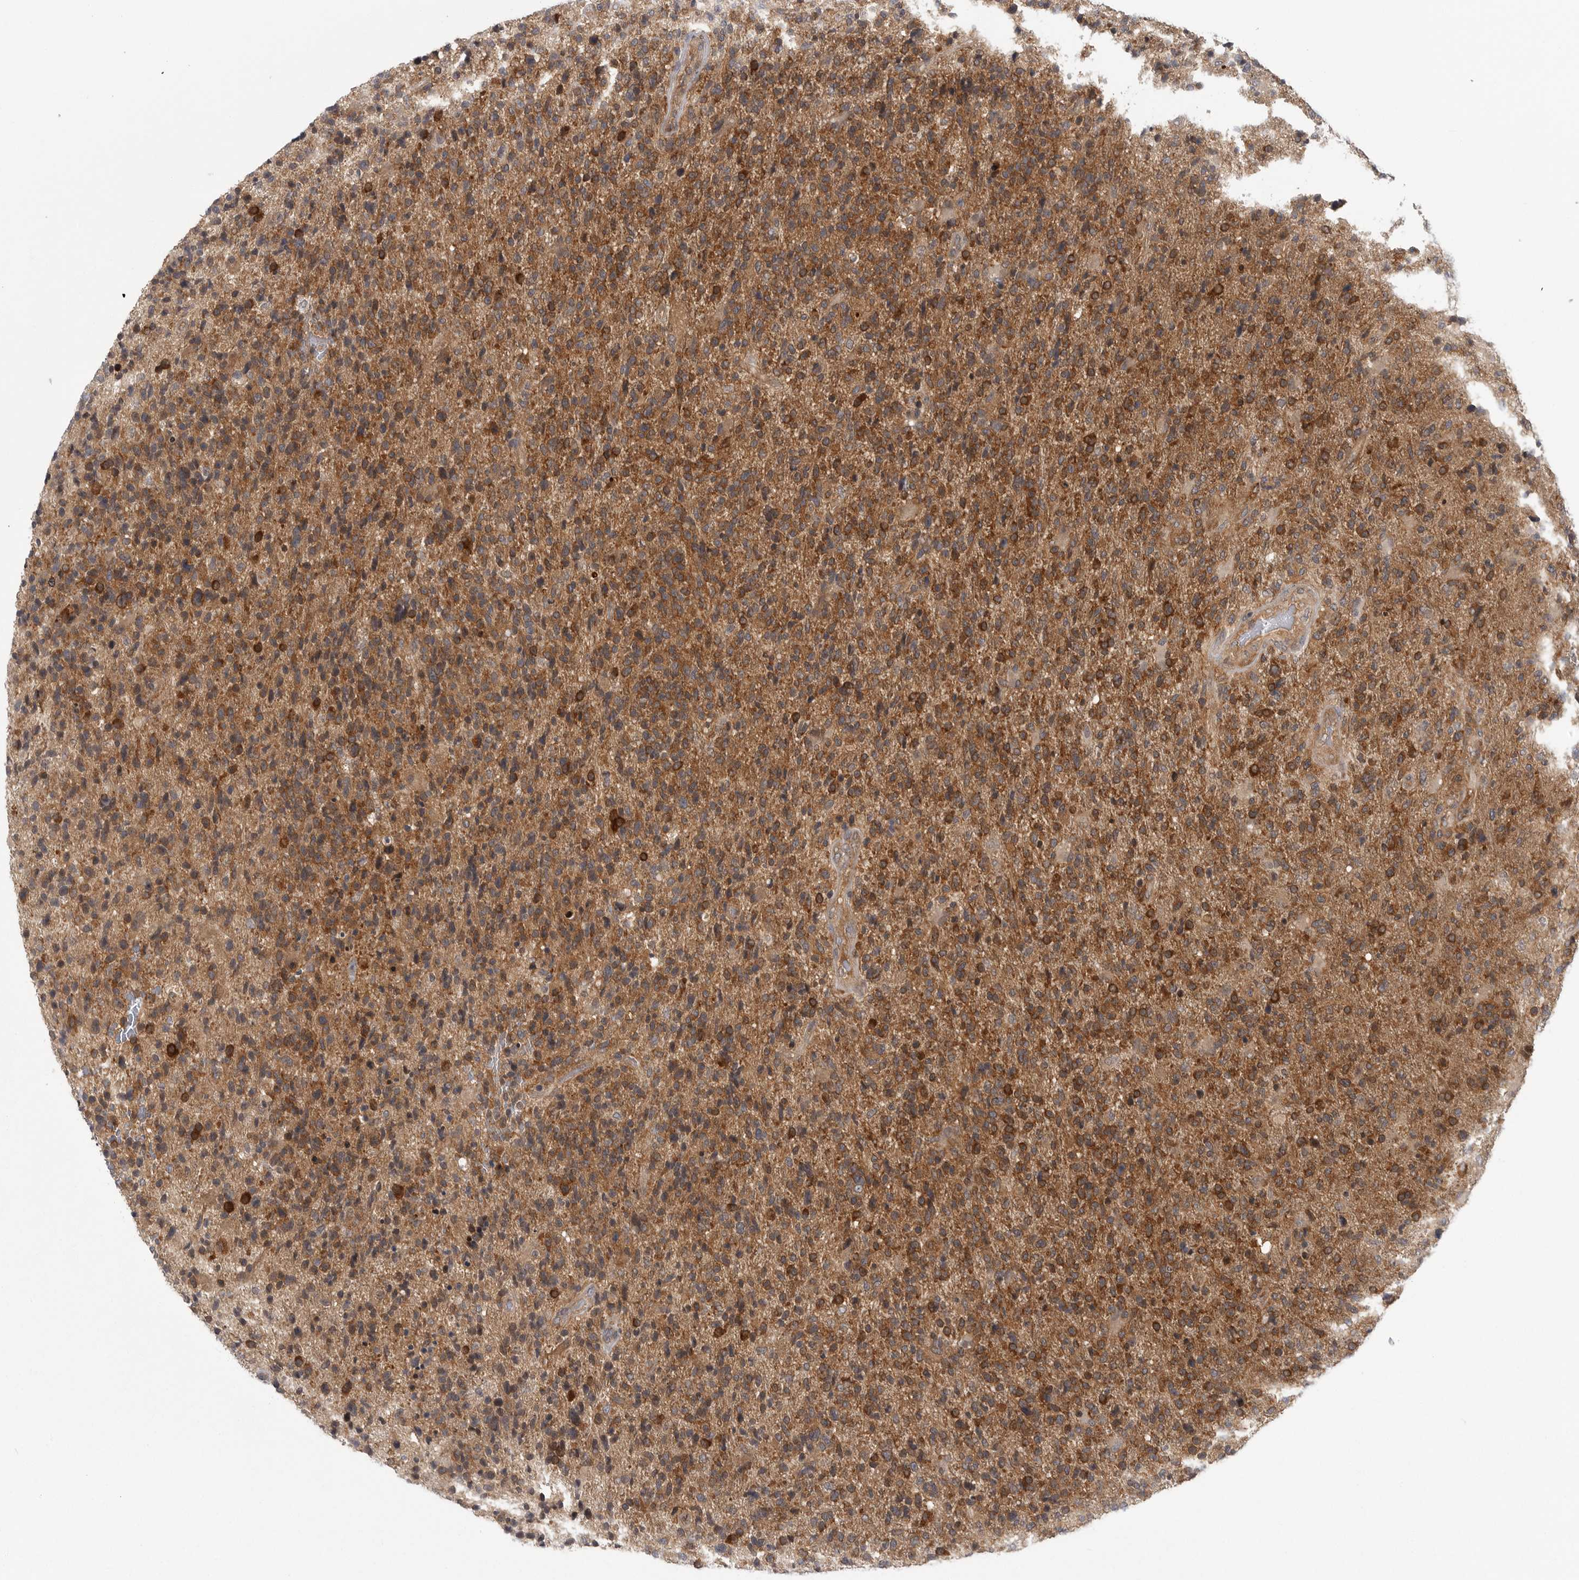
{"staining": {"intensity": "moderate", "quantity": ">75%", "location": "cytoplasmic/membranous"}, "tissue": "glioma", "cell_type": "Tumor cells", "image_type": "cancer", "snomed": [{"axis": "morphology", "description": "Glioma, malignant, High grade"}, {"axis": "topography", "description": "Brain"}], "caption": "Immunohistochemical staining of human glioma shows medium levels of moderate cytoplasmic/membranous positivity in about >75% of tumor cells. (DAB IHC with brightfield microscopy, high magnification).", "gene": "CACYBP", "patient": {"sex": "male", "age": 72}}